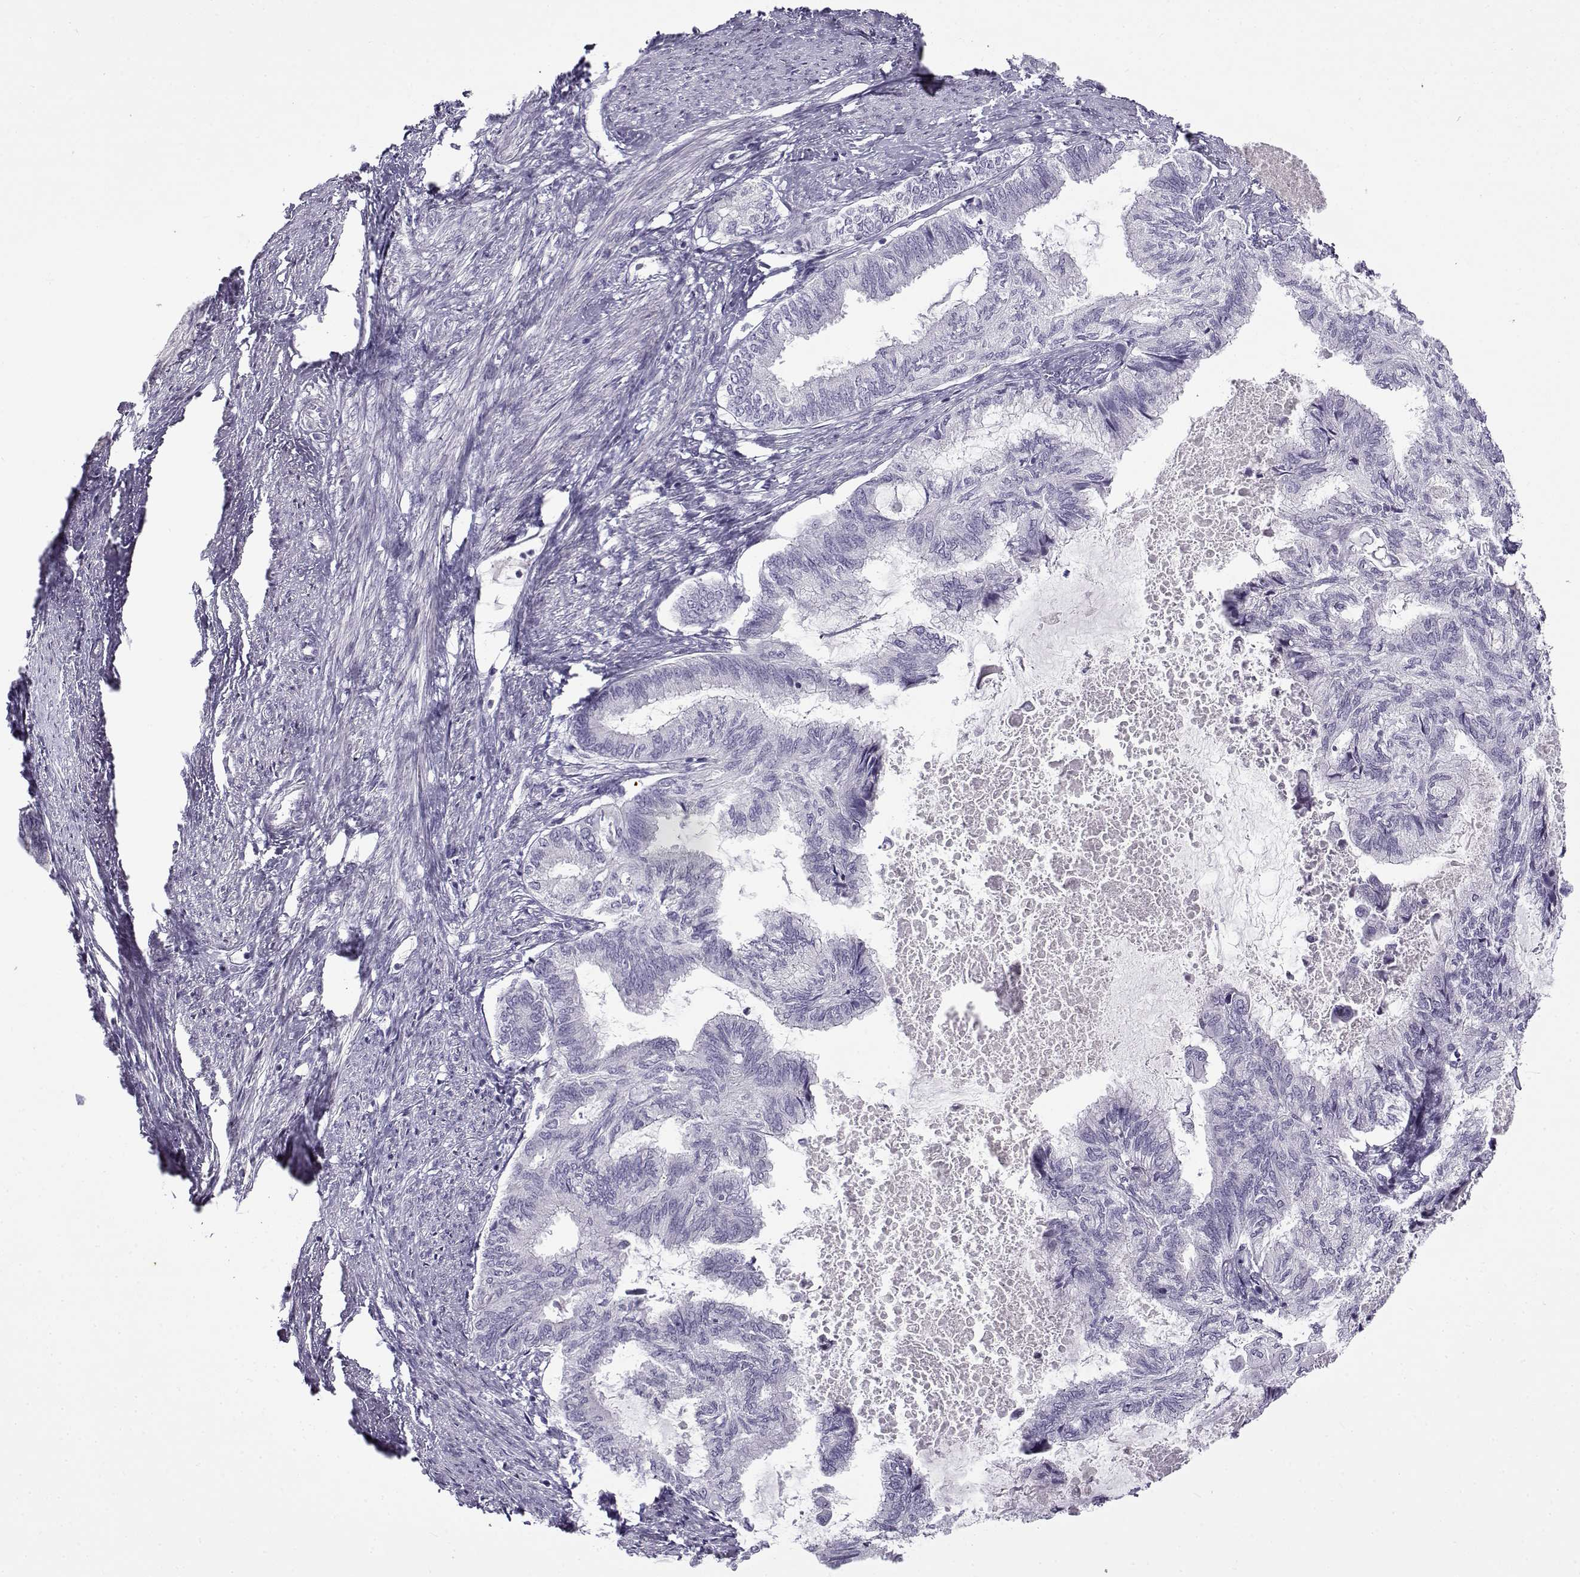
{"staining": {"intensity": "negative", "quantity": "none", "location": "none"}, "tissue": "endometrial cancer", "cell_type": "Tumor cells", "image_type": "cancer", "snomed": [{"axis": "morphology", "description": "Adenocarcinoma, NOS"}, {"axis": "topography", "description": "Endometrium"}], "caption": "Image shows no significant protein staining in tumor cells of endometrial cancer (adenocarcinoma).", "gene": "GTSF1L", "patient": {"sex": "female", "age": 86}}